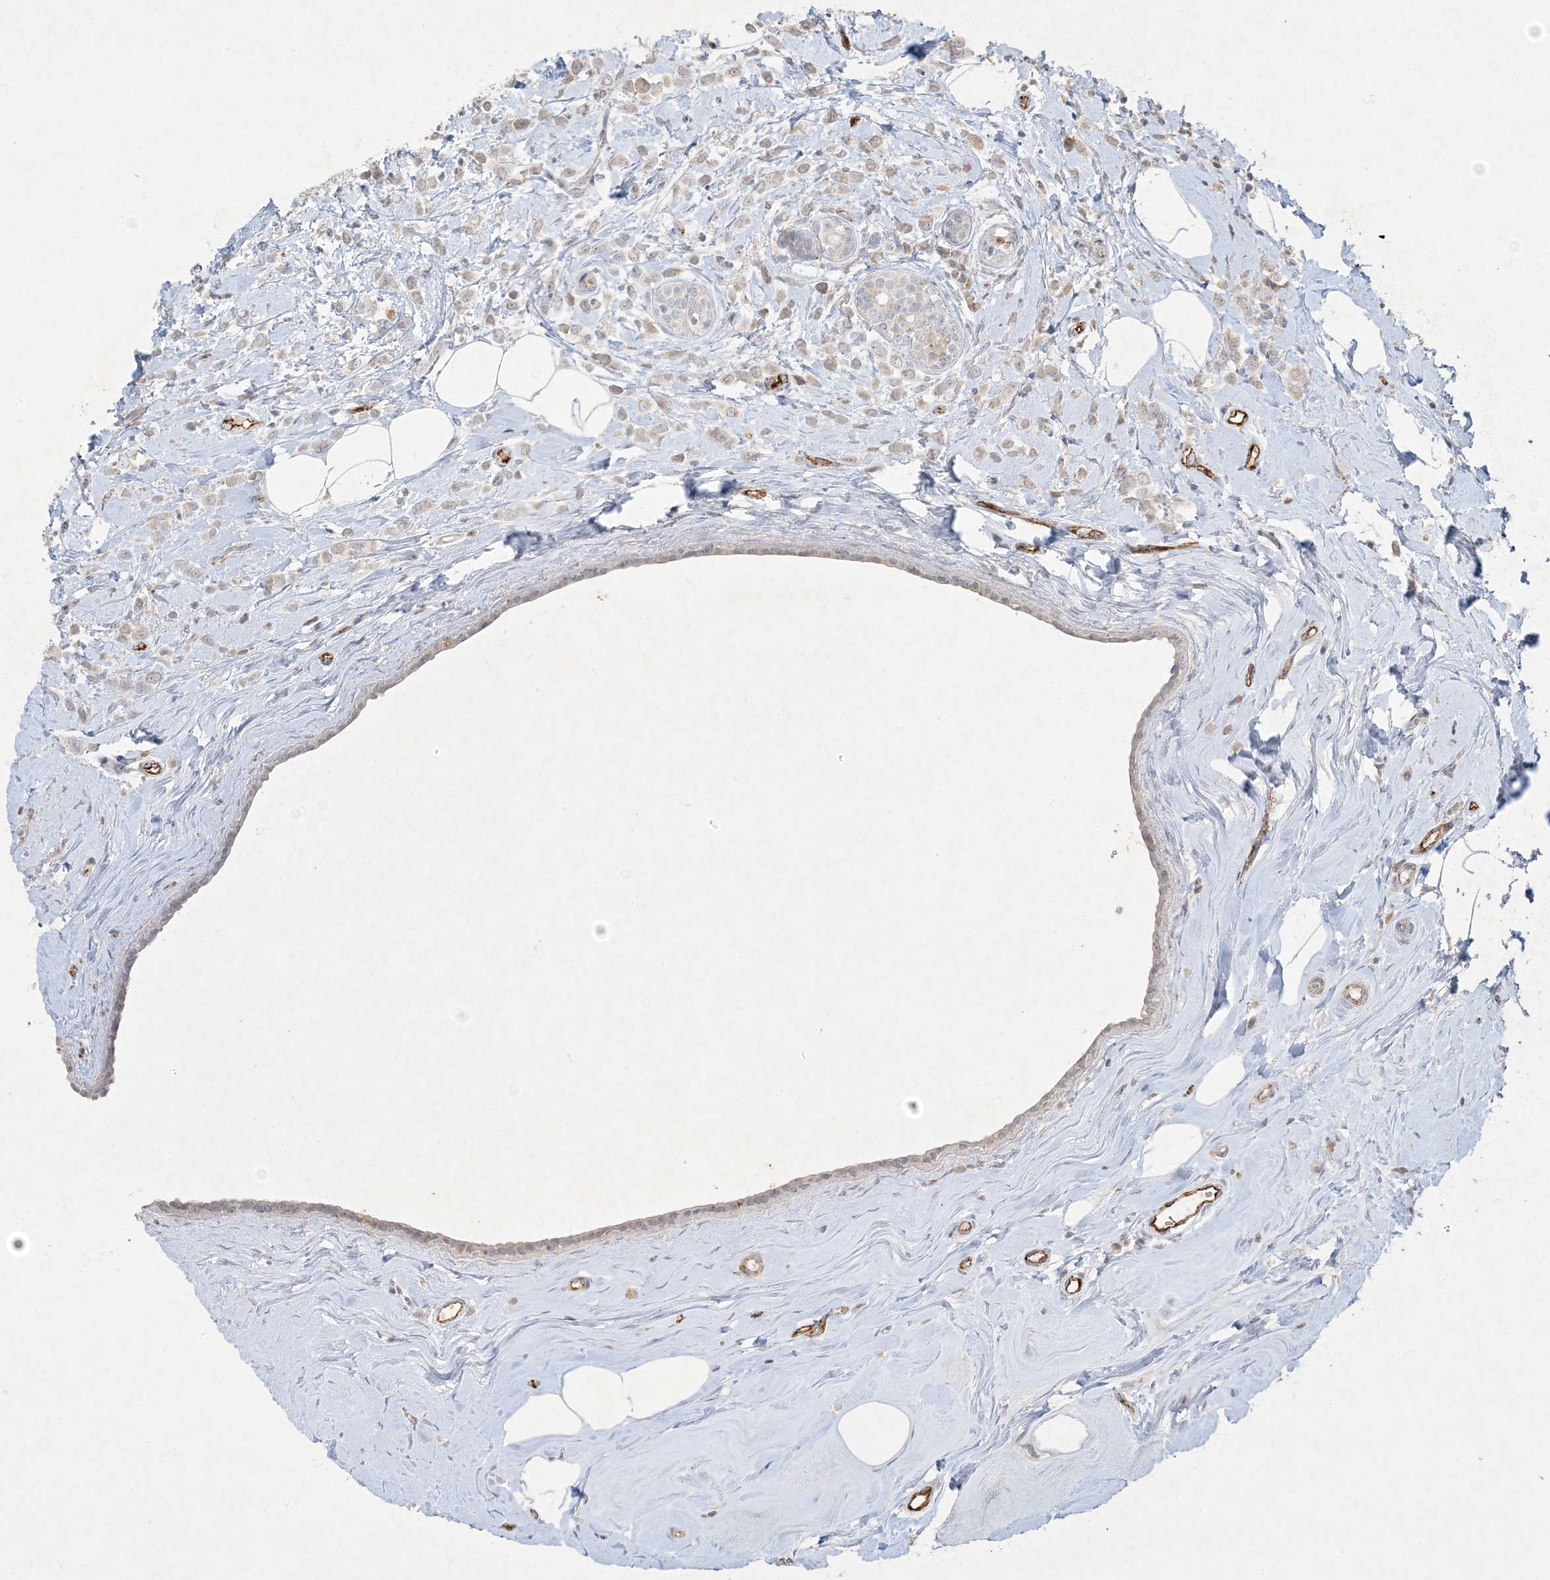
{"staining": {"intensity": "negative", "quantity": "none", "location": "none"}, "tissue": "breast cancer", "cell_type": "Tumor cells", "image_type": "cancer", "snomed": [{"axis": "morphology", "description": "Lobular carcinoma"}, {"axis": "topography", "description": "Breast"}], "caption": "Tumor cells are negative for protein expression in human breast cancer.", "gene": "PRSS36", "patient": {"sex": "female", "age": 47}}